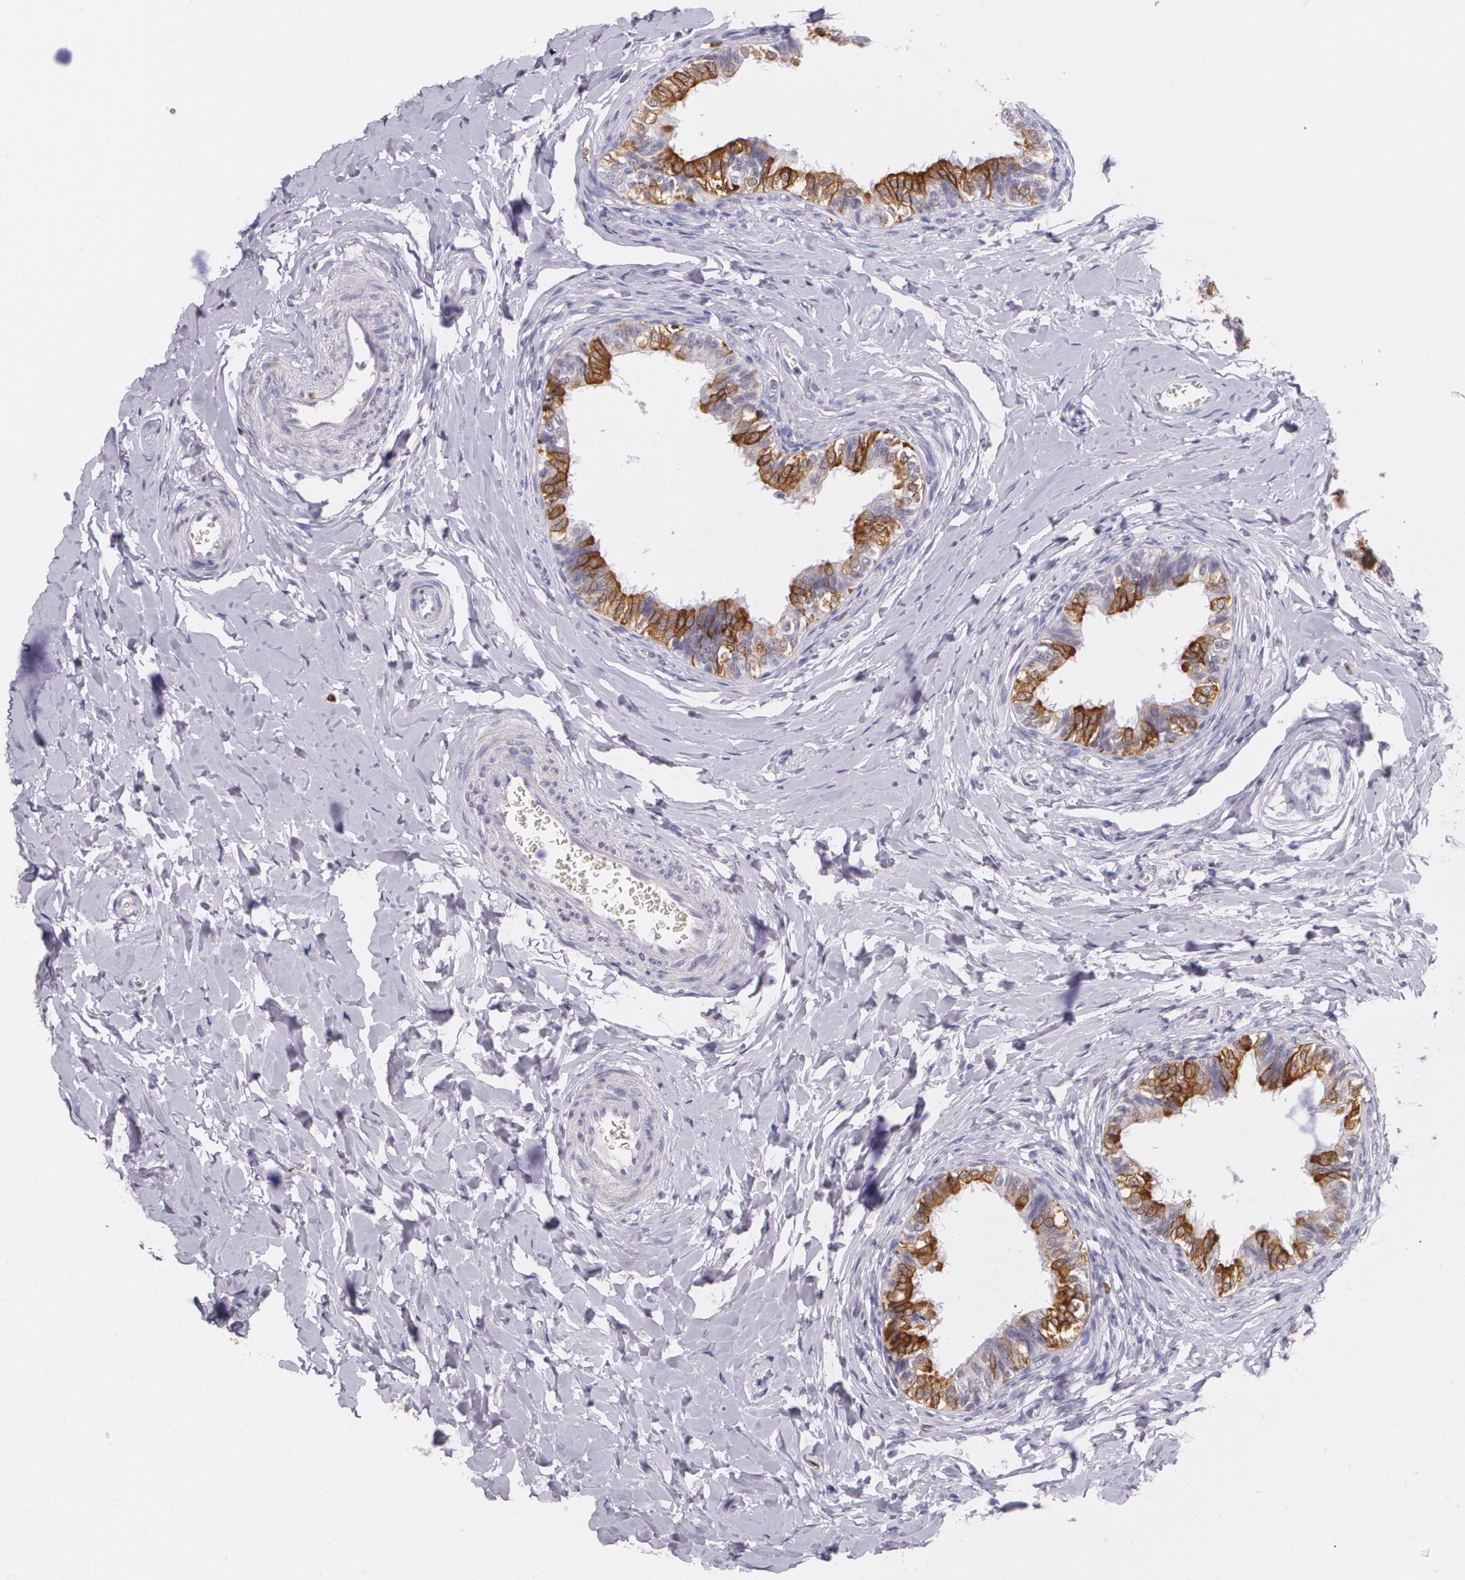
{"staining": {"intensity": "strong", "quantity": "25%-75%", "location": "cytoplasmic/membranous"}, "tissue": "epididymis", "cell_type": "Glandular cells", "image_type": "normal", "snomed": [{"axis": "morphology", "description": "Normal tissue, NOS"}, {"axis": "topography", "description": "Soft tissue"}, {"axis": "topography", "description": "Epididymis"}], "caption": "Protein expression analysis of normal human epididymis reveals strong cytoplasmic/membranous expression in about 25%-75% of glandular cells.", "gene": "RTN1", "patient": {"sex": "male", "age": 26}}